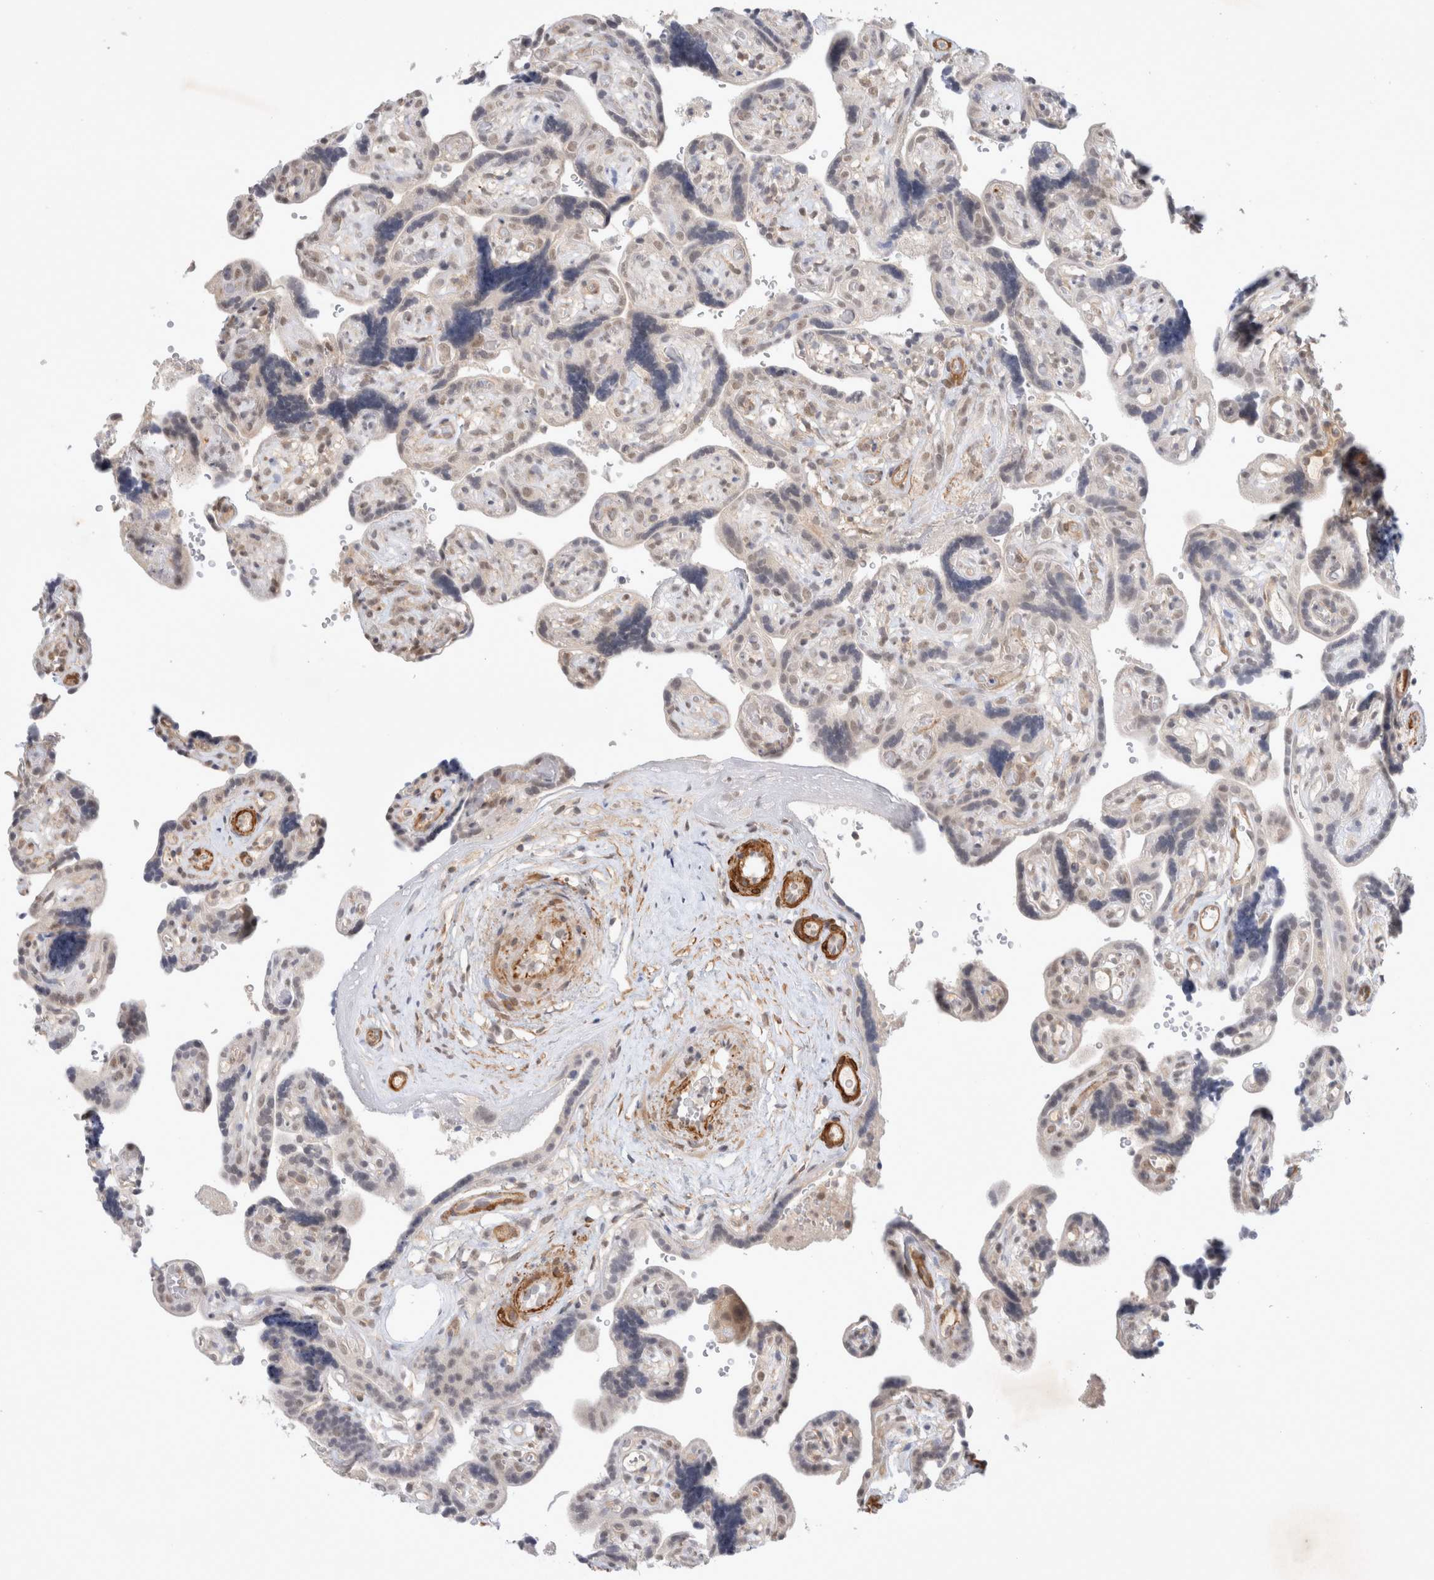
{"staining": {"intensity": "negative", "quantity": "none", "location": "none"}, "tissue": "placenta", "cell_type": "Decidual cells", "image_type": "normal", "snomed": [{"axis": "morphology", "description": "Normal tissue, NOS"}, {"axis": "topography", "description": "Placenta"}], "caption": "A histopathology image of placenta stained for a protein exhibits no brown staining in decidual cells.", "gene": "FBXO42", "patient": {"sex": "female", "age": 30}}